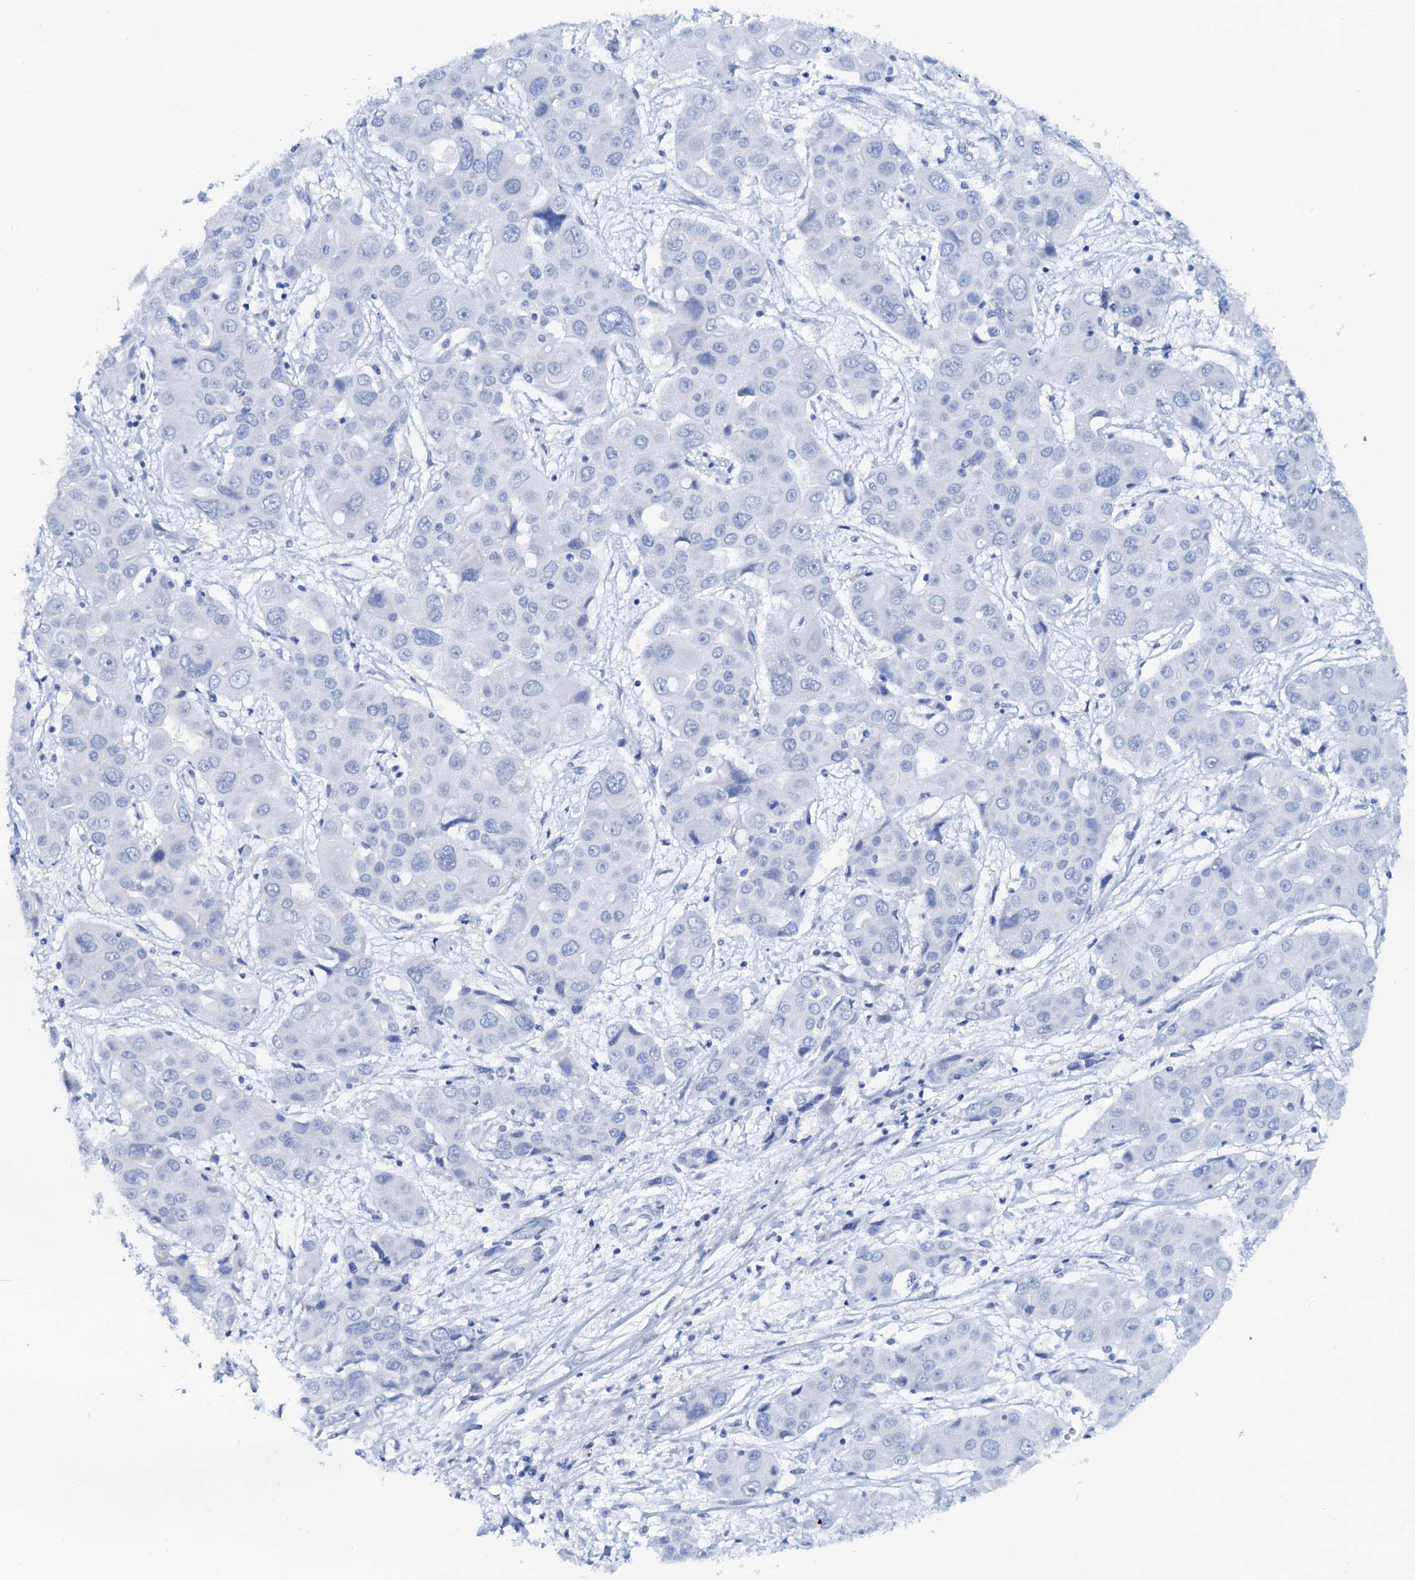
{"staining": {"intensity": "negative", "quantity": "none", "location": "none"}, "tissue": "liver cancer", "cell_type": "Tumor cells", "image_type": "cancer", "snomed": [{"axis": "morphology", "description": "Cholangiocarcinoma"}, {"axis": "topography", "description": "Liver"}], "caption": "This is an immunohistochemistry (IHC) image of cholangiocarcinoma (liver). There is no expression in tumor cells.", "gene": "PTGES3", "patient": {"sex": "male", "age": 67}}